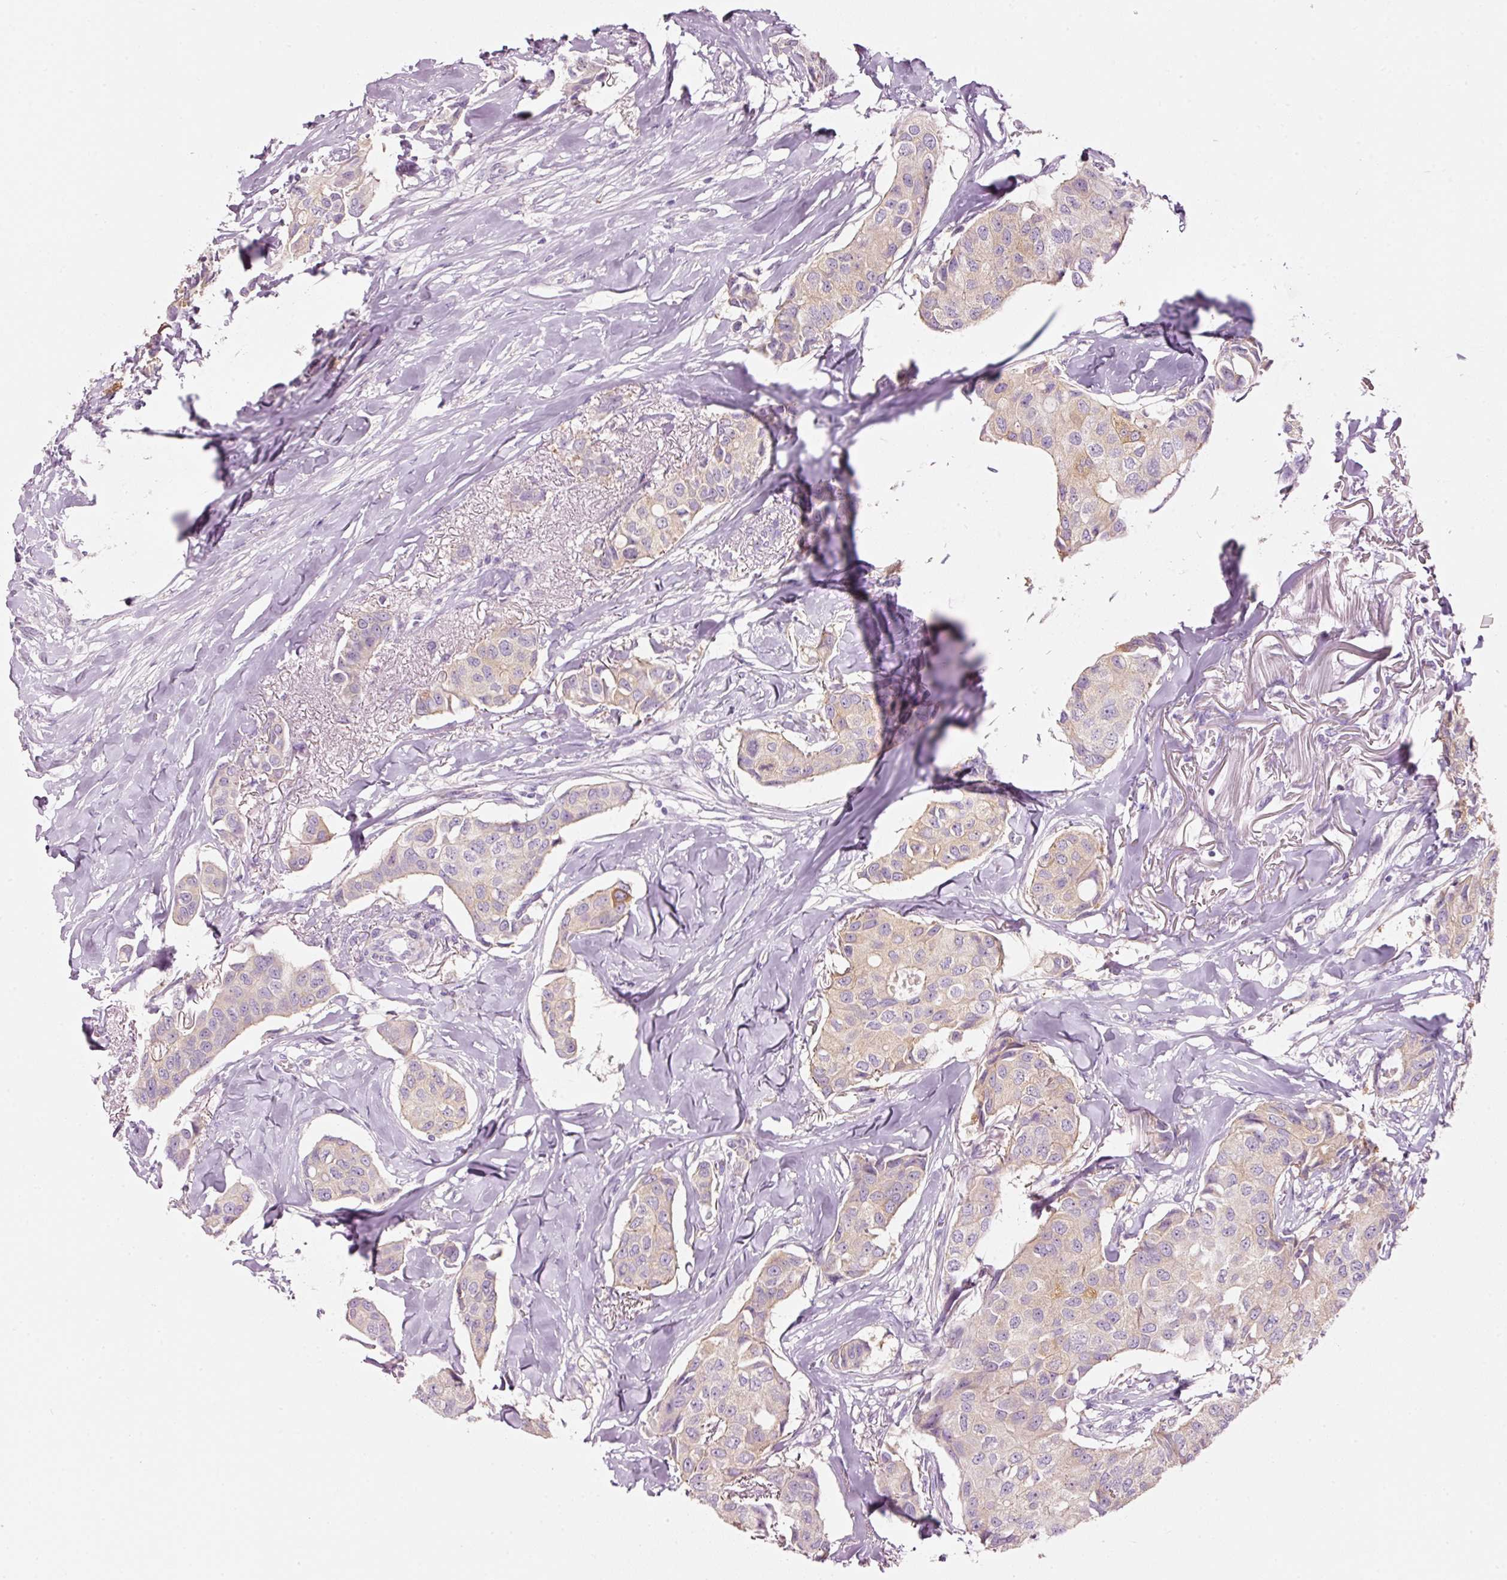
{"staining": {"intensity": "moderate", "quantity": "<25%", "location": "cytoplasmic/membranous"}, "tissue": "breast cancer", "cell_type": "Tumor cells", "image_type": "cancer", "snomed": [{"axis": "morphology", "description": "Duct carcinoma"}, {"axis": "topography", "description": "Breast"}], "caption": "High-magnification brightfield microscopy of breast invasive ductal carcinoma stained with DAB (brown) and counterstained with hematoxylin (blue). tumor cells exhibit moderate cytoplasmic/membranous positivity is present in approximately<25% of cells.", "gene": "PDXDC1", "patient": {"sex": "female", "age": 80}}